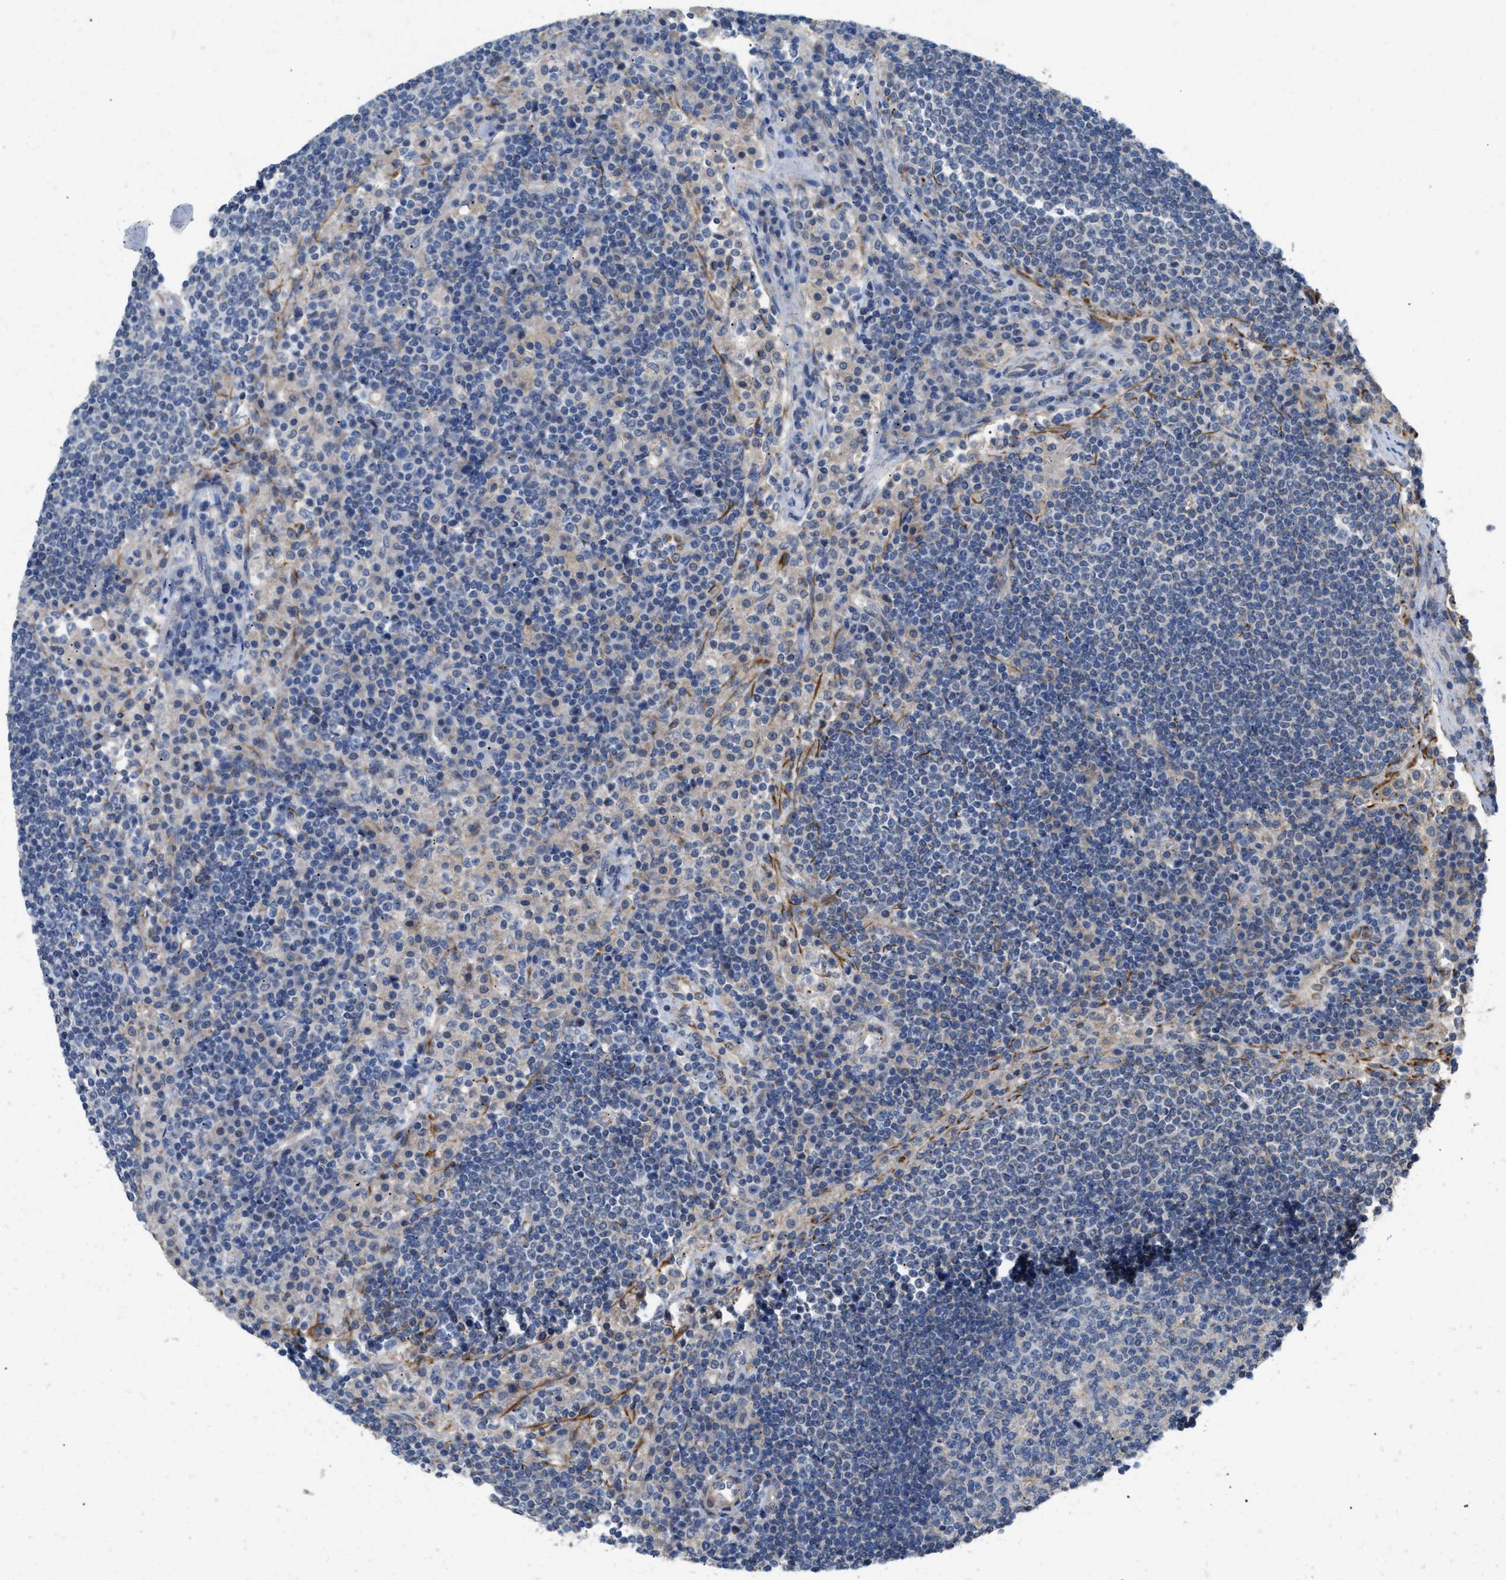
{"staining": {"intensity": "negative", "quantity": "none", "location": "none"}, "tissue": "lymph node", "cell_type": "Germinal center cells", "image_type": "normal", "snomed": [{"axis": "morphology", "description": "Normal tissue, NOS"}, {"axis": "topography", "description": "Lymph node"}], "caption": "This photomicrograph is of benign lymph node stained with IHC to label a protein in brown with the nuclei are counter-stained blue. There is no positivity in germinal center cells.", "gene": "DHX58", "patient": {"sex": "female", "age": 53}}